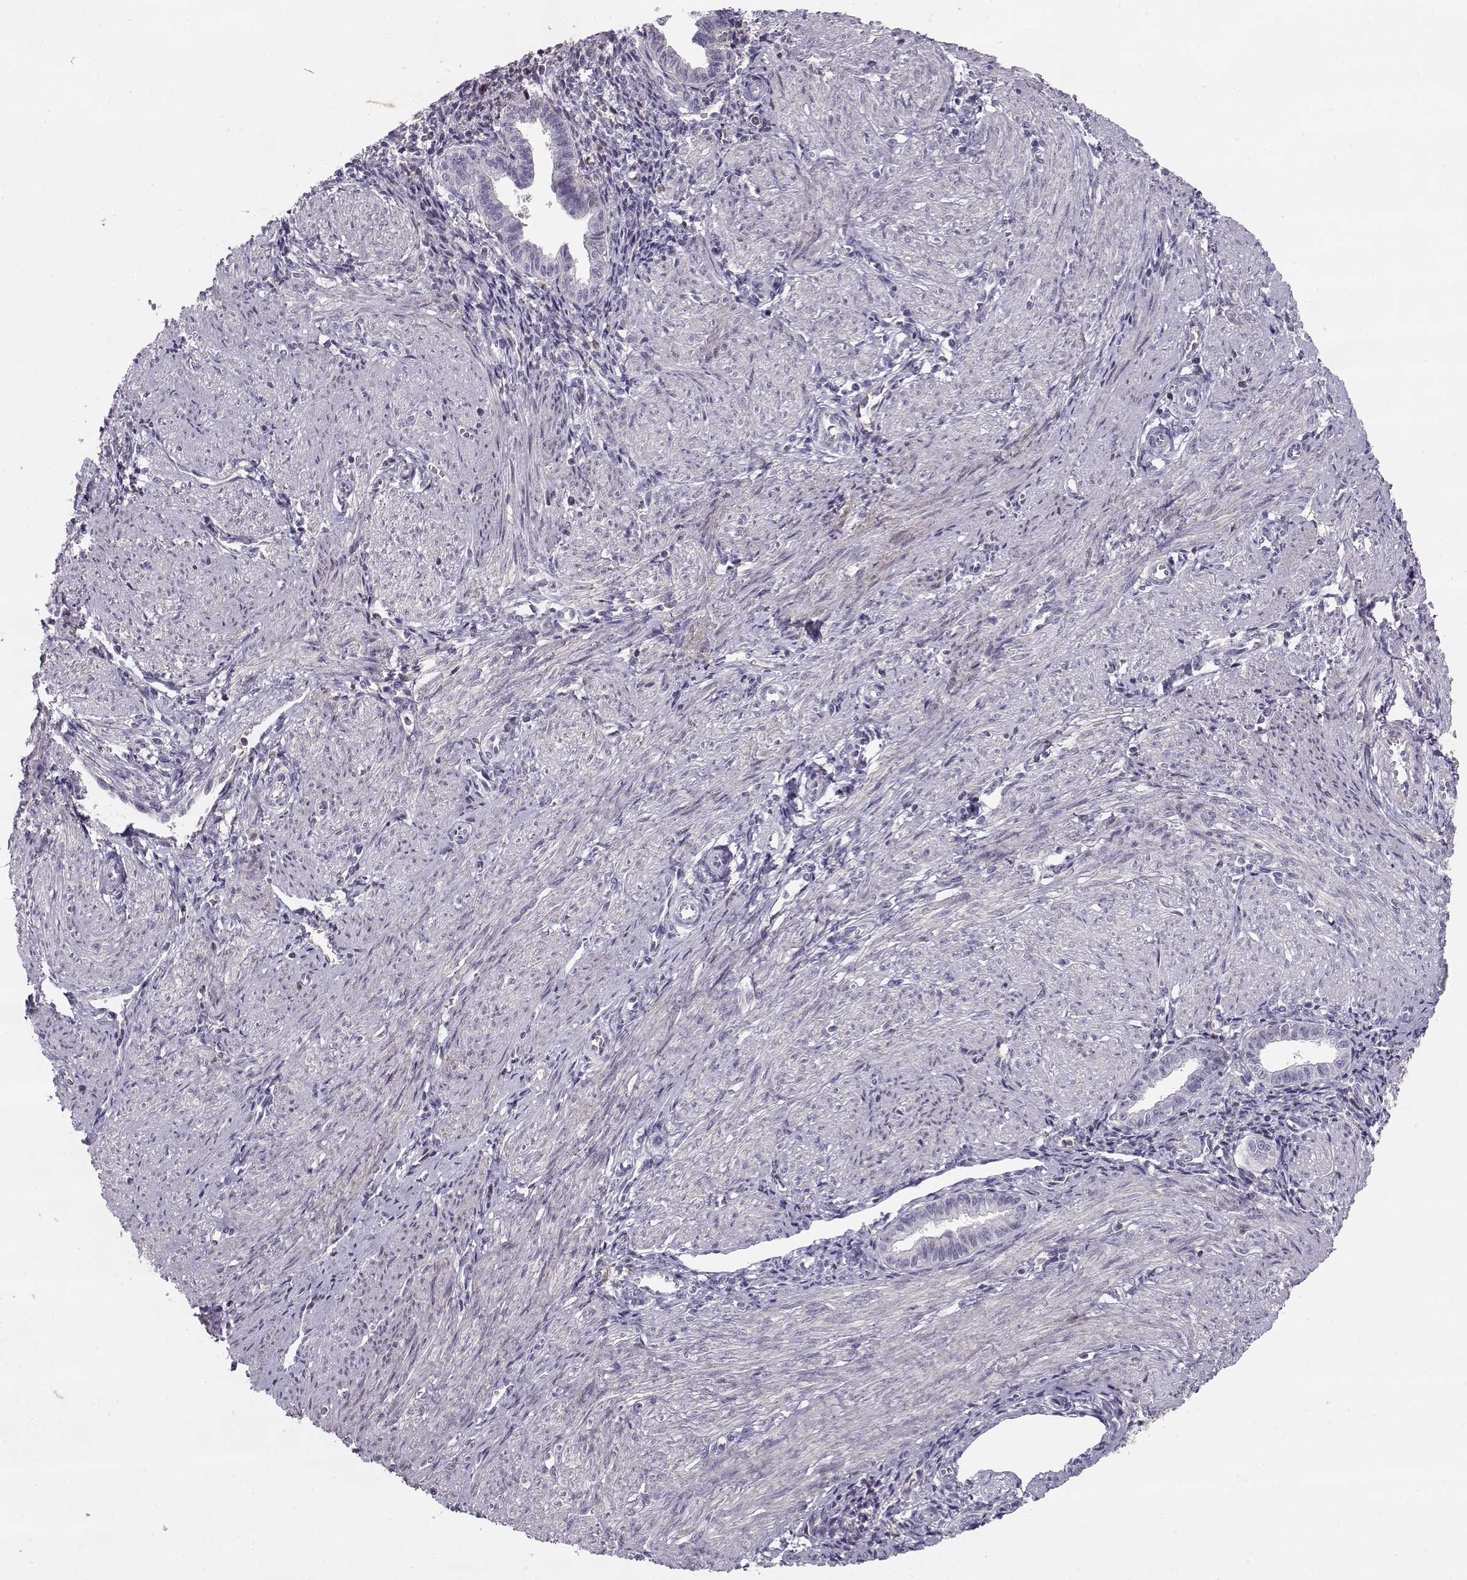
{"staining": {"intensity": "negative", "quantity": "none", "location": "none"}, "tissue": "endometrium", "cell_type": "Cells in endometrial stroma", "image_type": "normal", "snomed": [{"axis": "morphology", "description": "Normal tissue, NOS"}, {"axis": "topography", "description": "Endometrium"}], "caption": "Protein analysis of normal endometrium exhibits no significant positivity in cells in endometrial stroma. (DAB IHC visualized using brightfield microscopy, high magnification).", "gene": "SLCO6A1", "patient": {"sex": "female", "age": 37}}